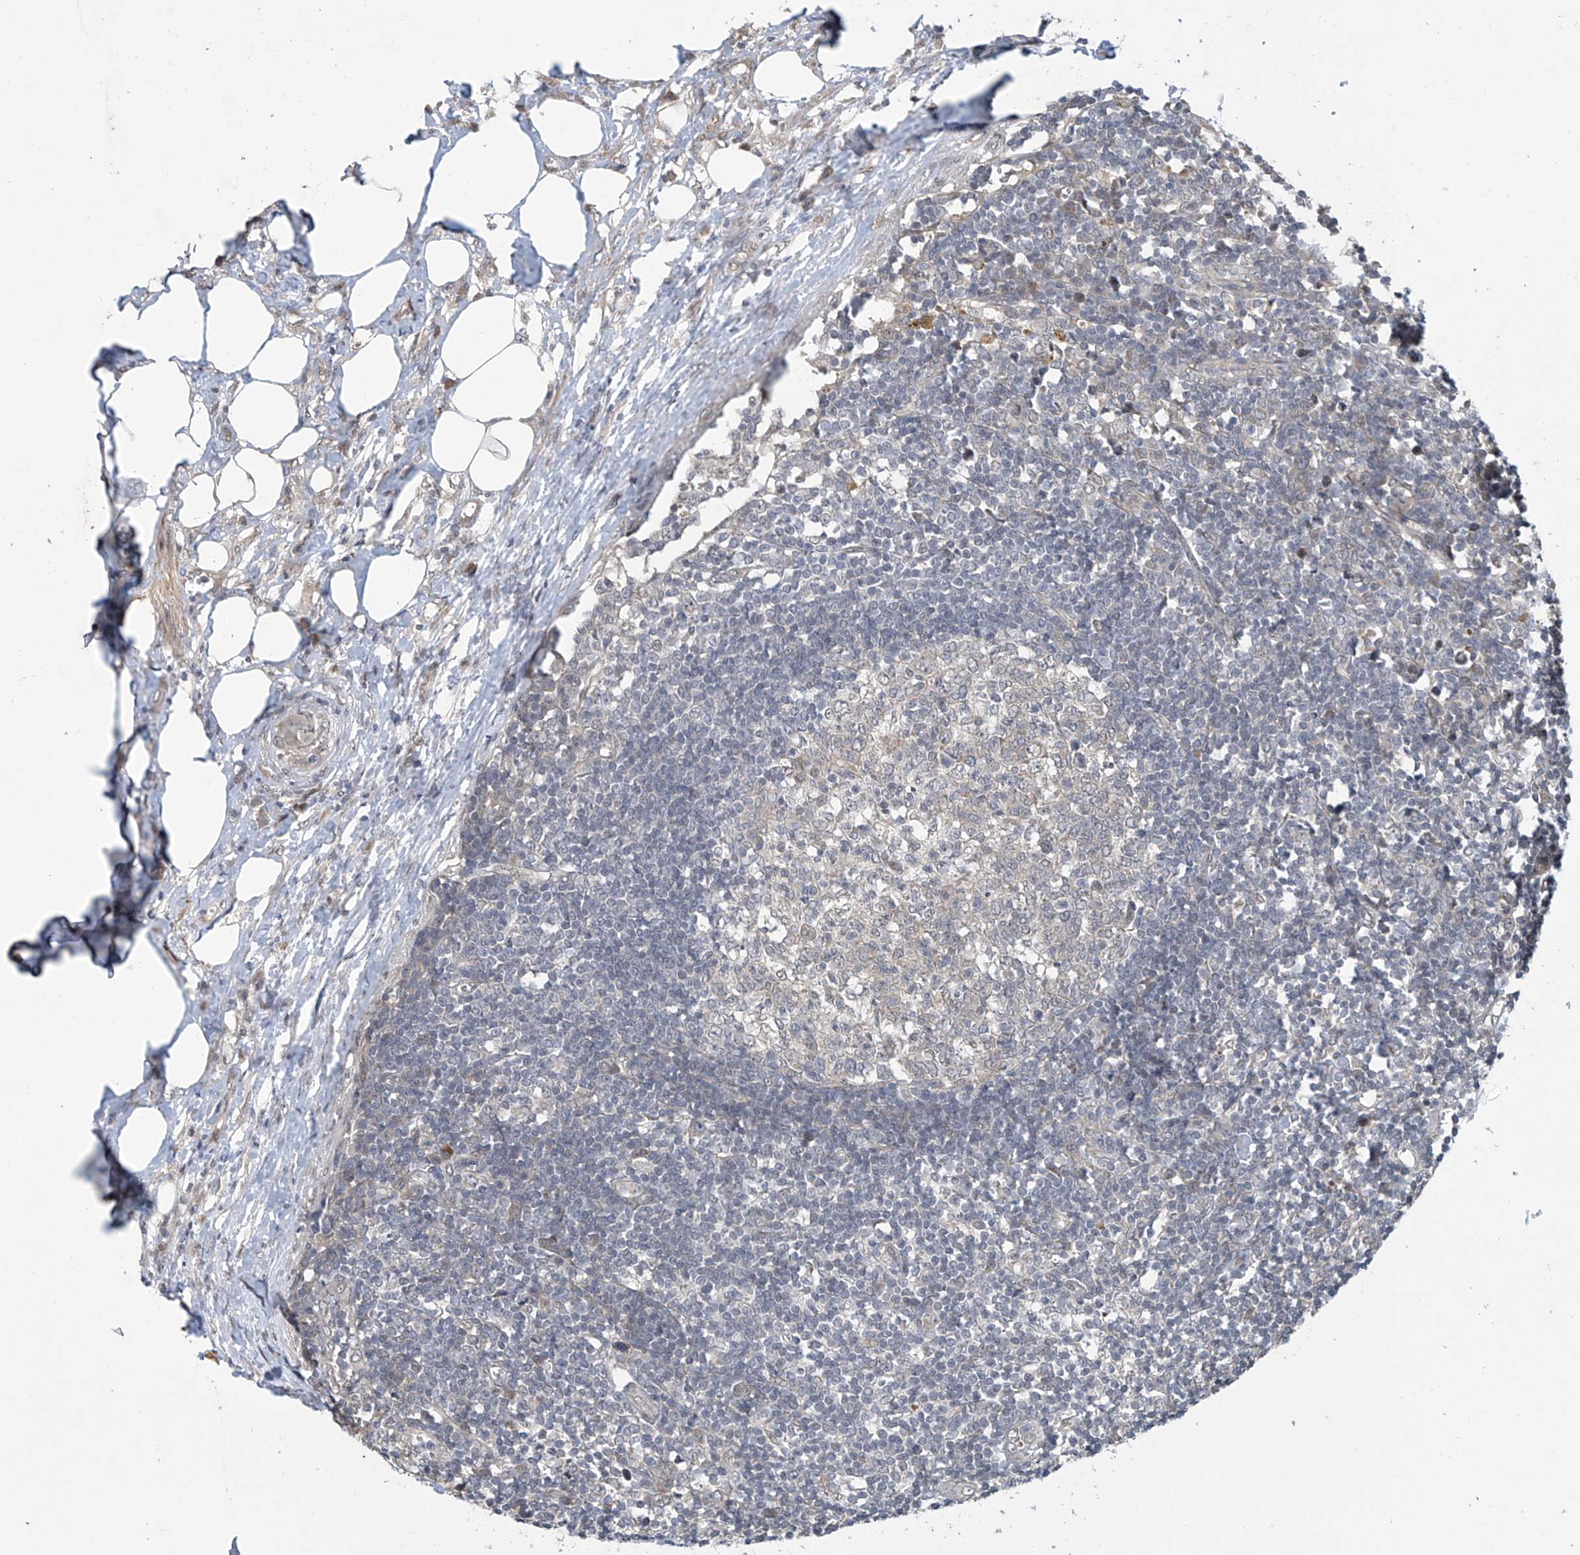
{"staining": {"intensity": "negative", "quantity": "none", "location": "none"}, "tissue": "lymph node", "cell_type": "Germinal center cells", "image_type": "normal", "snomed": [{"axis": "morphology", "description": "Normal tissue, NOS"}, {"axis": "morphology", "description": "Squamous cell carcinoma, metastatic, NOS"}, {"axis": "topography", "description": "Lymph node"}], "caption": "This is a histopathology image of immunohistochemistry staining of normal lymph node, which shows no staining in germinal center cells. The staining was performed using DAB (3,3'-diaminobenzidine) to visualize the protein expression in brown, while the nuclei were stained in blue with hematoxylin (Magnification: 20x).", "gene": "ABHD13", "patient": {"sex": "male", "age": 73}}